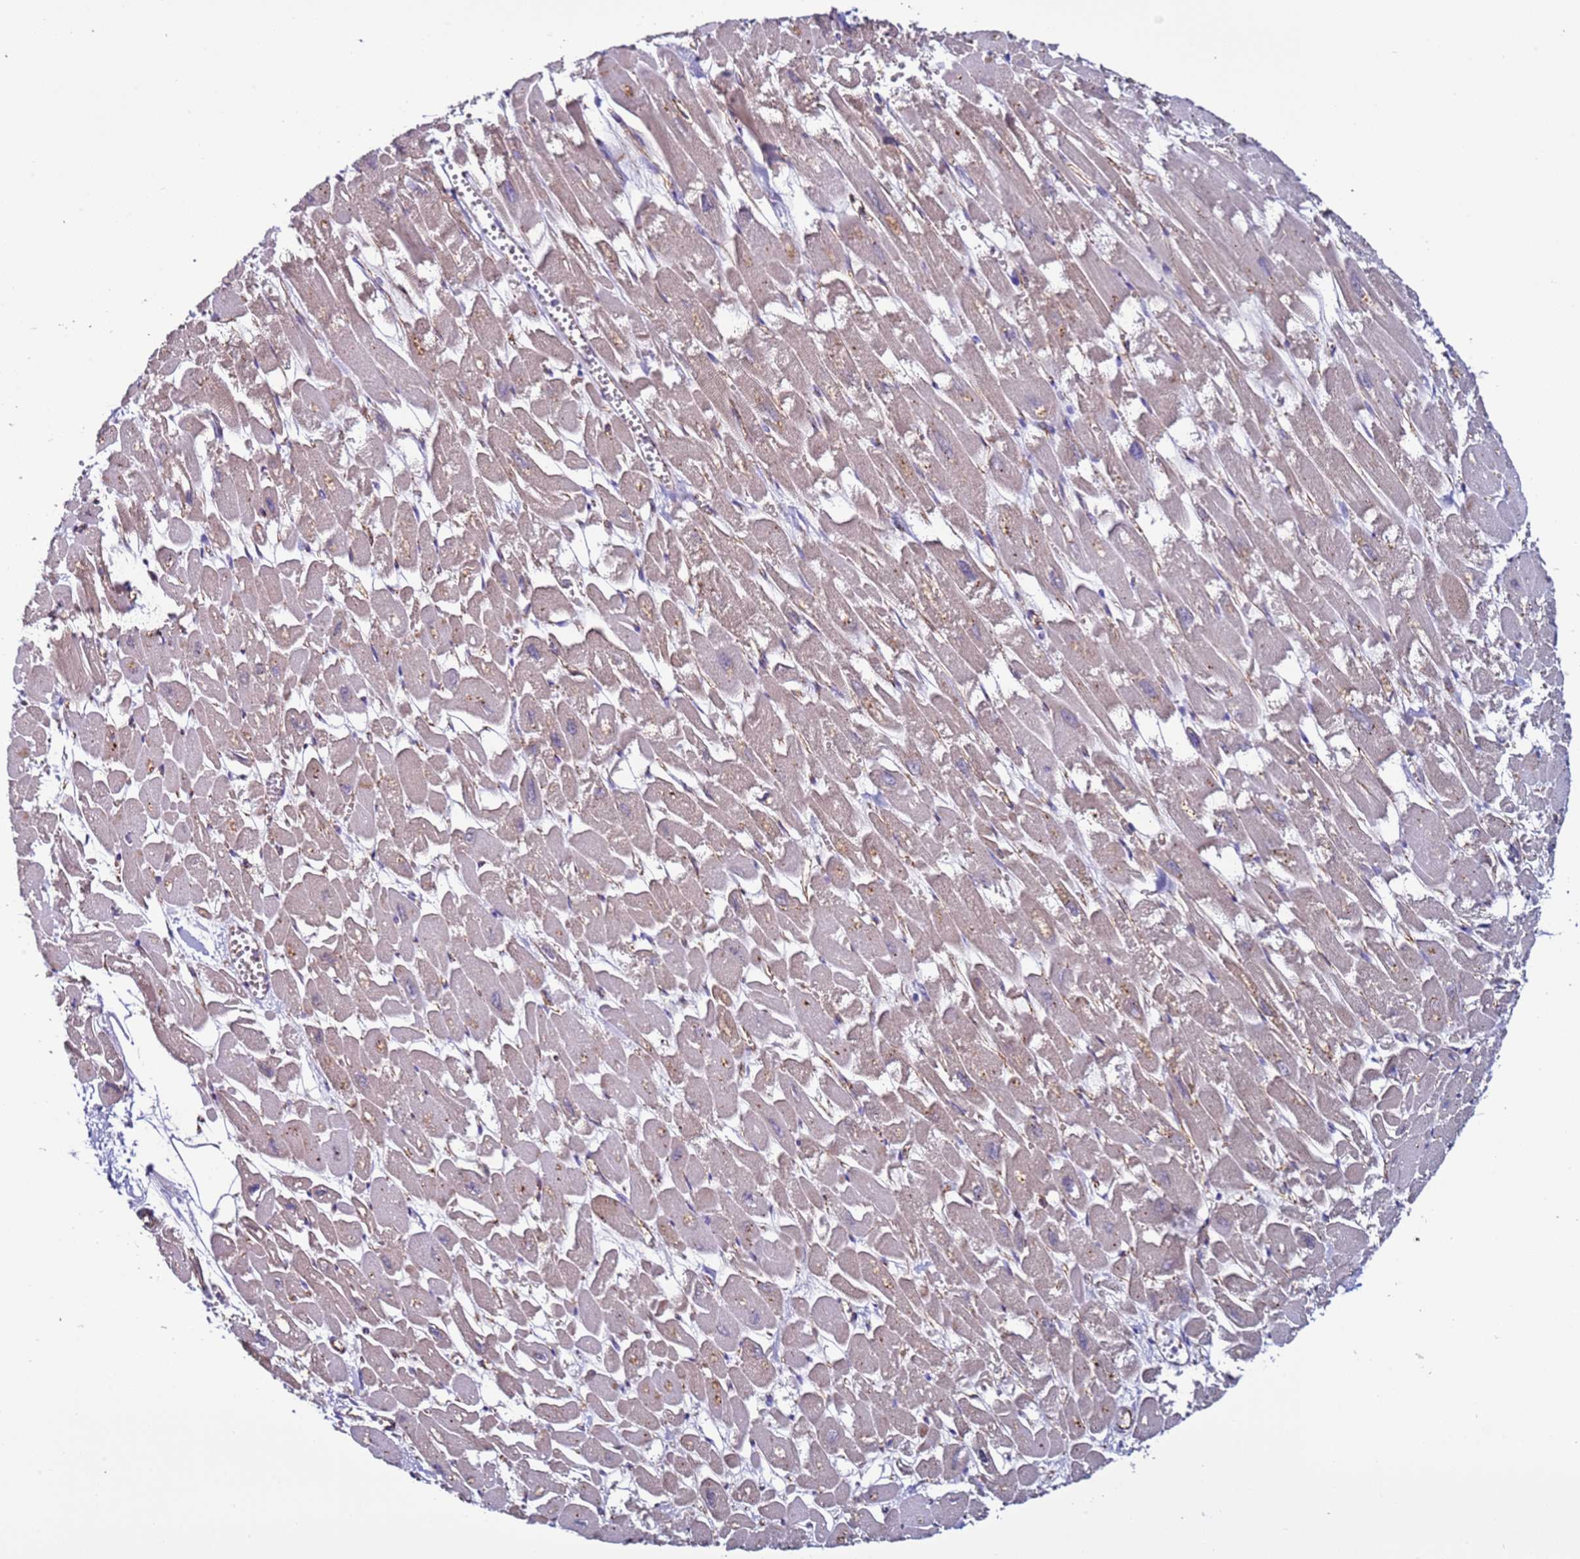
{"staining": {"intensity": "weak", "quantity": "25%-75%", "location": "cytoplasmic/membranous"}, "tissue": "heart muscle", "cell_type": "Cardiomyocytes", "image_type": "normal", "snomed": [{"axis": "morphology", "description": "Normal tissue, NOS"}, {"axis": "topography", "description": "Heart"}], "caption": "Protein staining of unremarkable heart muscle shows weak cytoplasmic/membranous expression in approximately 25%-75% of cardiomyocytes.", "gene": "TENM3", "patient": {"sex": "male", "age": 54}}